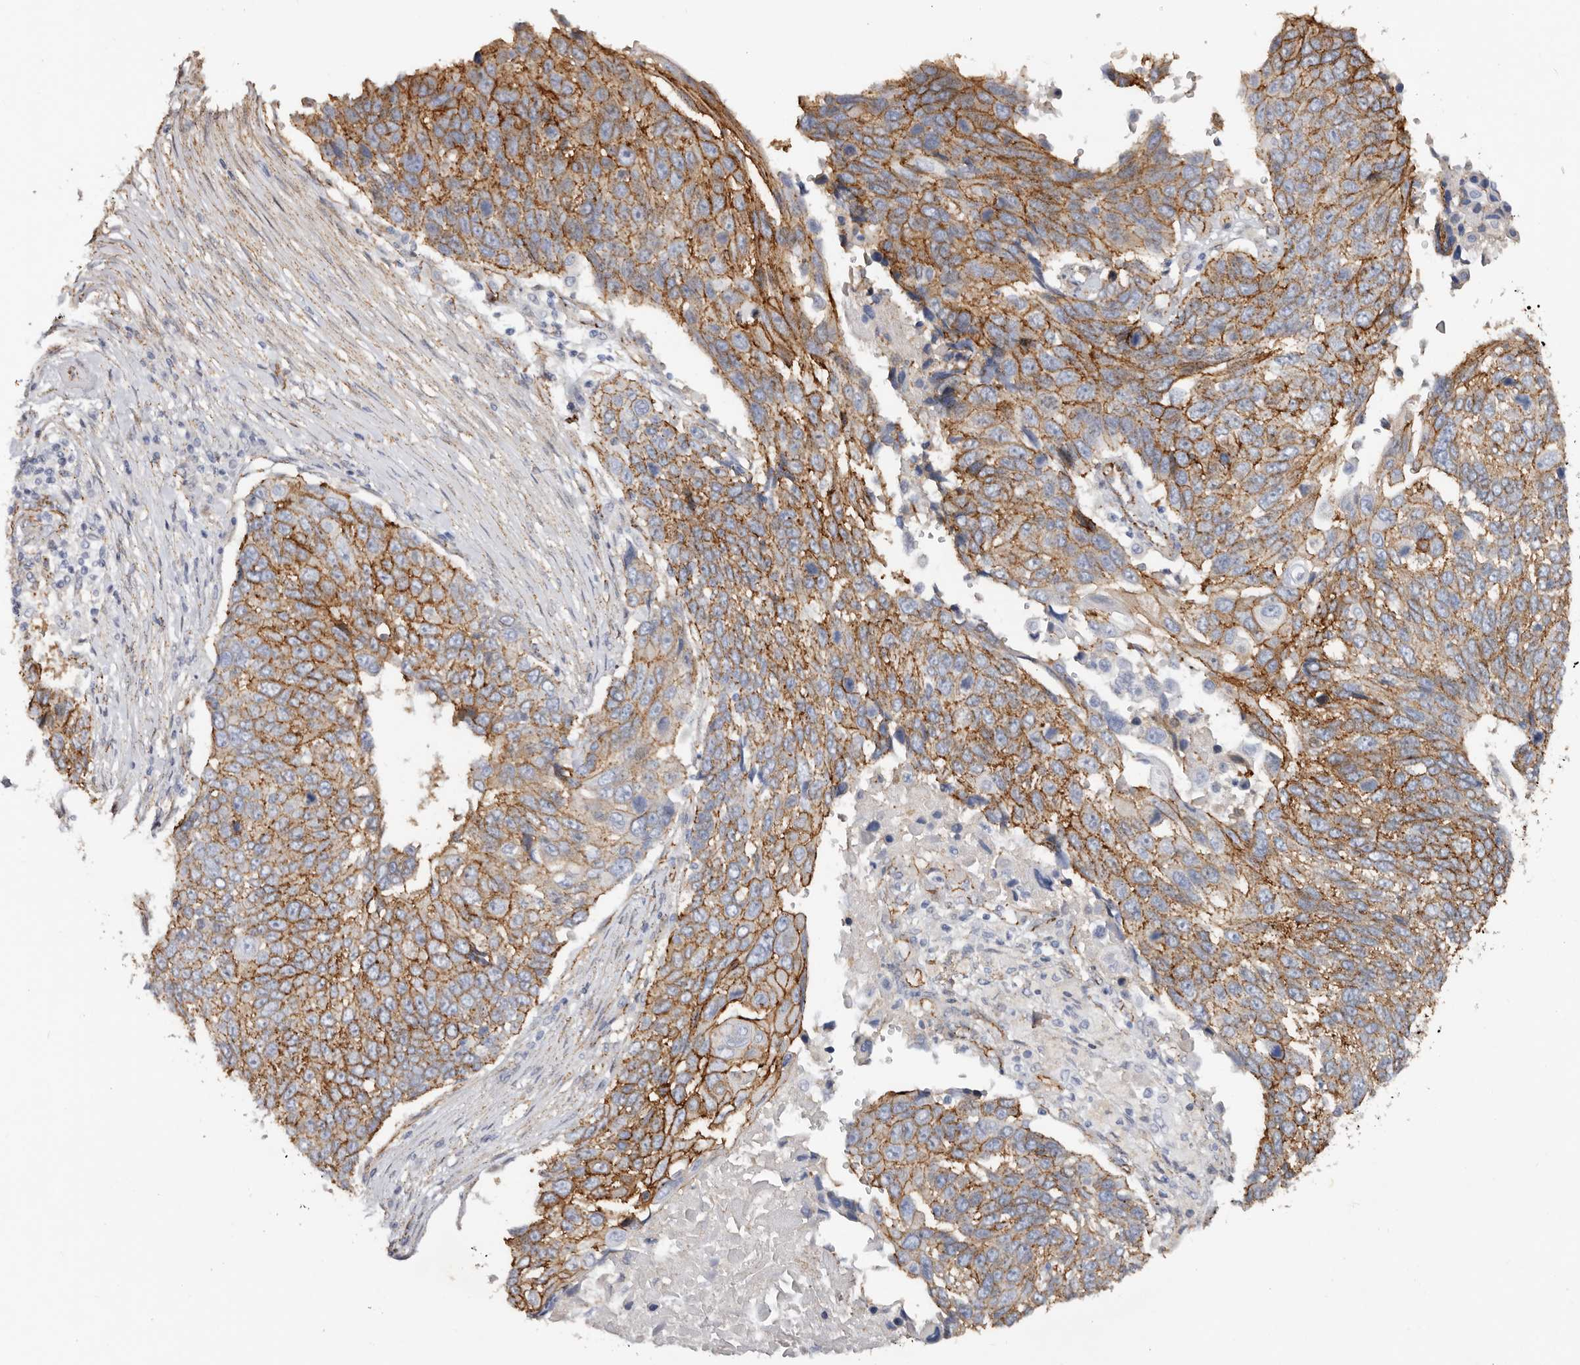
{"staining": {"intensity": "strong", "quantity": ">75%", "location": "cytoplasmic/membranous"}, "tissue": "lung cancer", "cell_type": "Tumor cells", "image_type": "cancer", "snomed": [{"axis": "morphology", "description": "Squamous cell carcinoma, NOS"}, {"axis": "topography", "description": "Lung"}], "caption": "Immunohistochemical staining of human lung cancer shows high levels of strong cytoplasmic/membranous protein staining in approximately >75% of tumor cells.", "gene": "CTNNB1", "patient": {"sex": "male", "age": 66}}